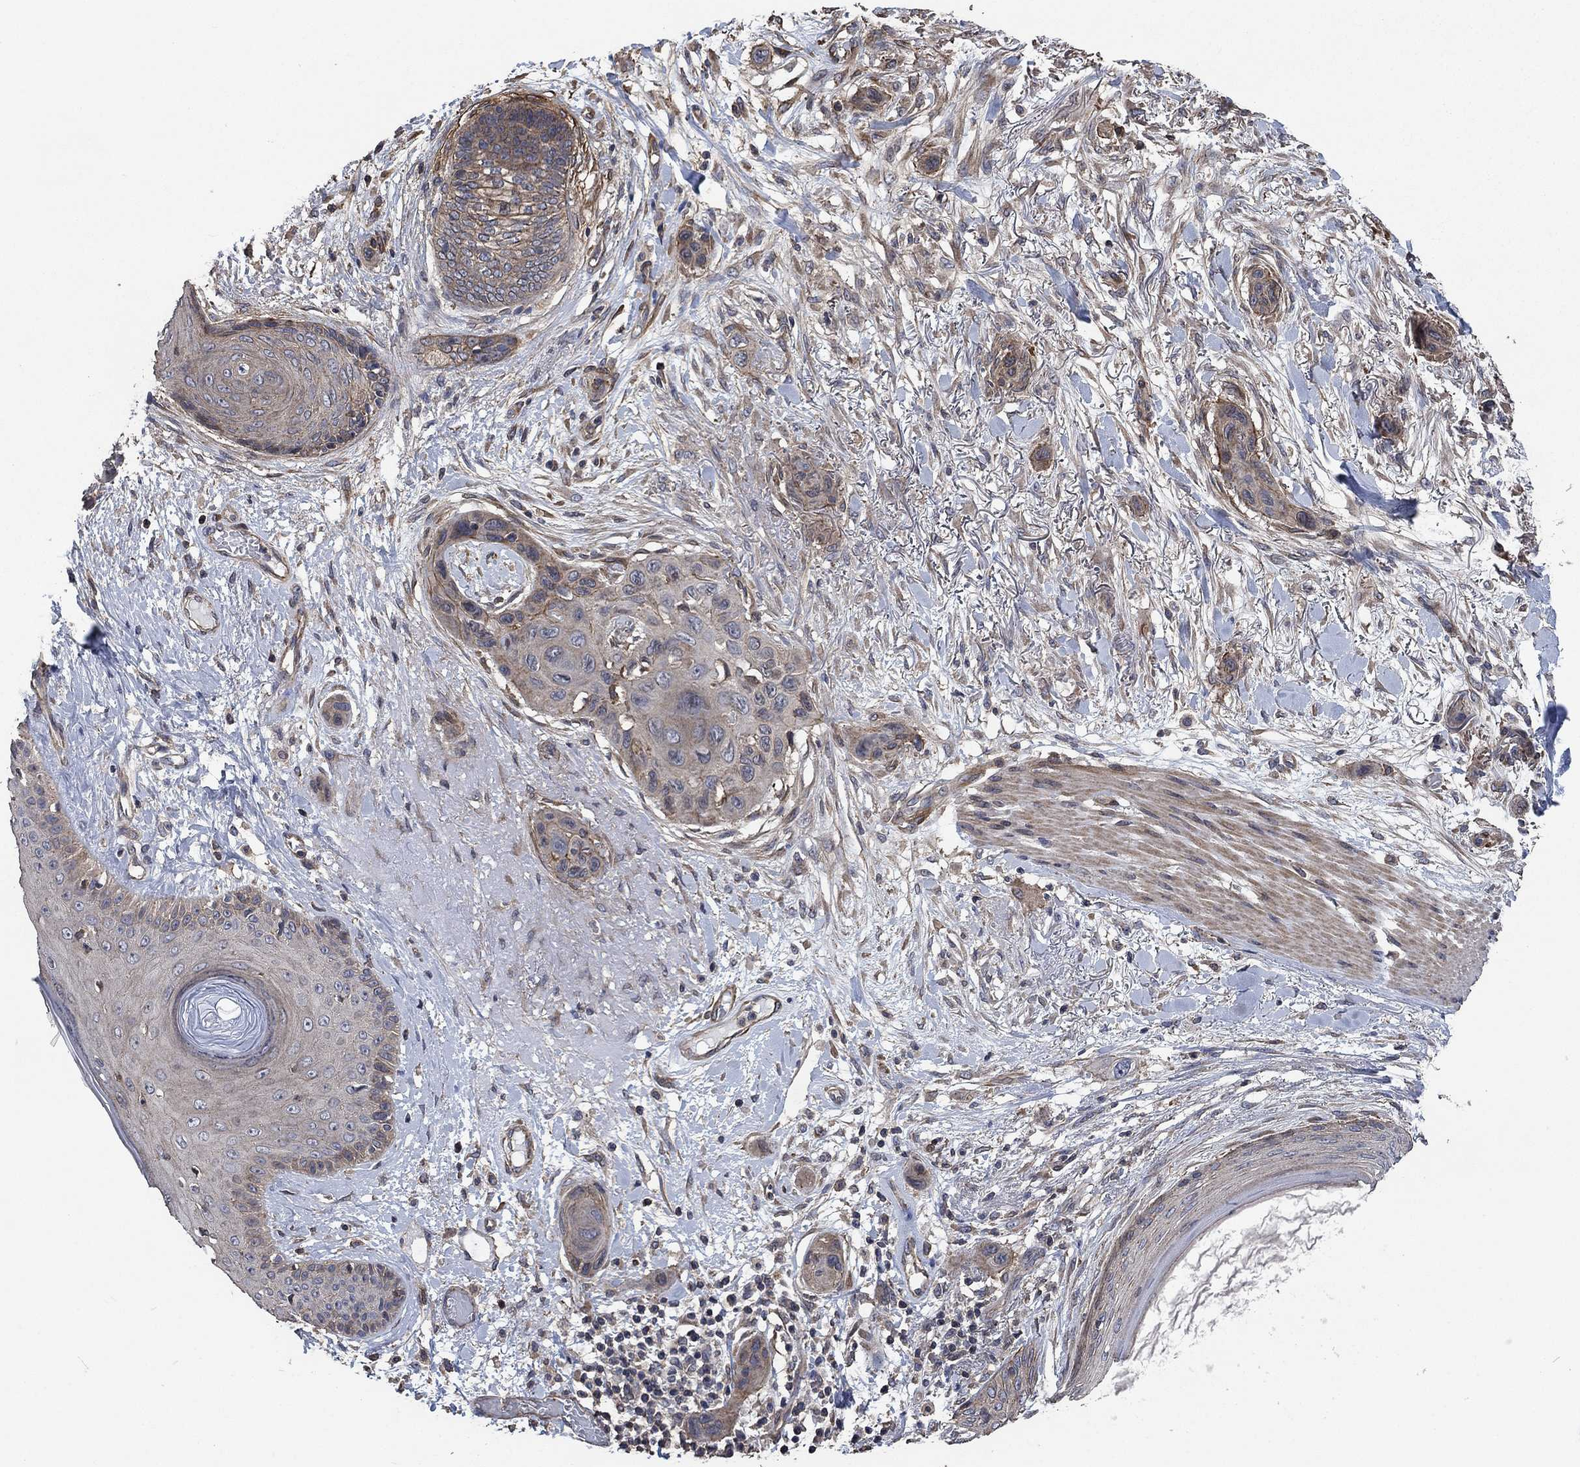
{"staining": {"intensity": "weak", "quantity": "<25%", "location": "cytoplasmic/membranous"}, "tissue": "skin cancer", "cell_type": "Tumor cells", "image_type": "cancer", "snomed": [{"axis": "morphology", "description": "Squamous cell carcinoma, NOS"}, {"axis": "topography", "description": "Skin"}], "caption": "Skin cancer (squamous cell carcinoma) stained for a protein using immunohistochemistry (IHC) displays no staining tumor cells.", "gene": "PDE3A", "patient": {"sex": "male", "age": 79}}